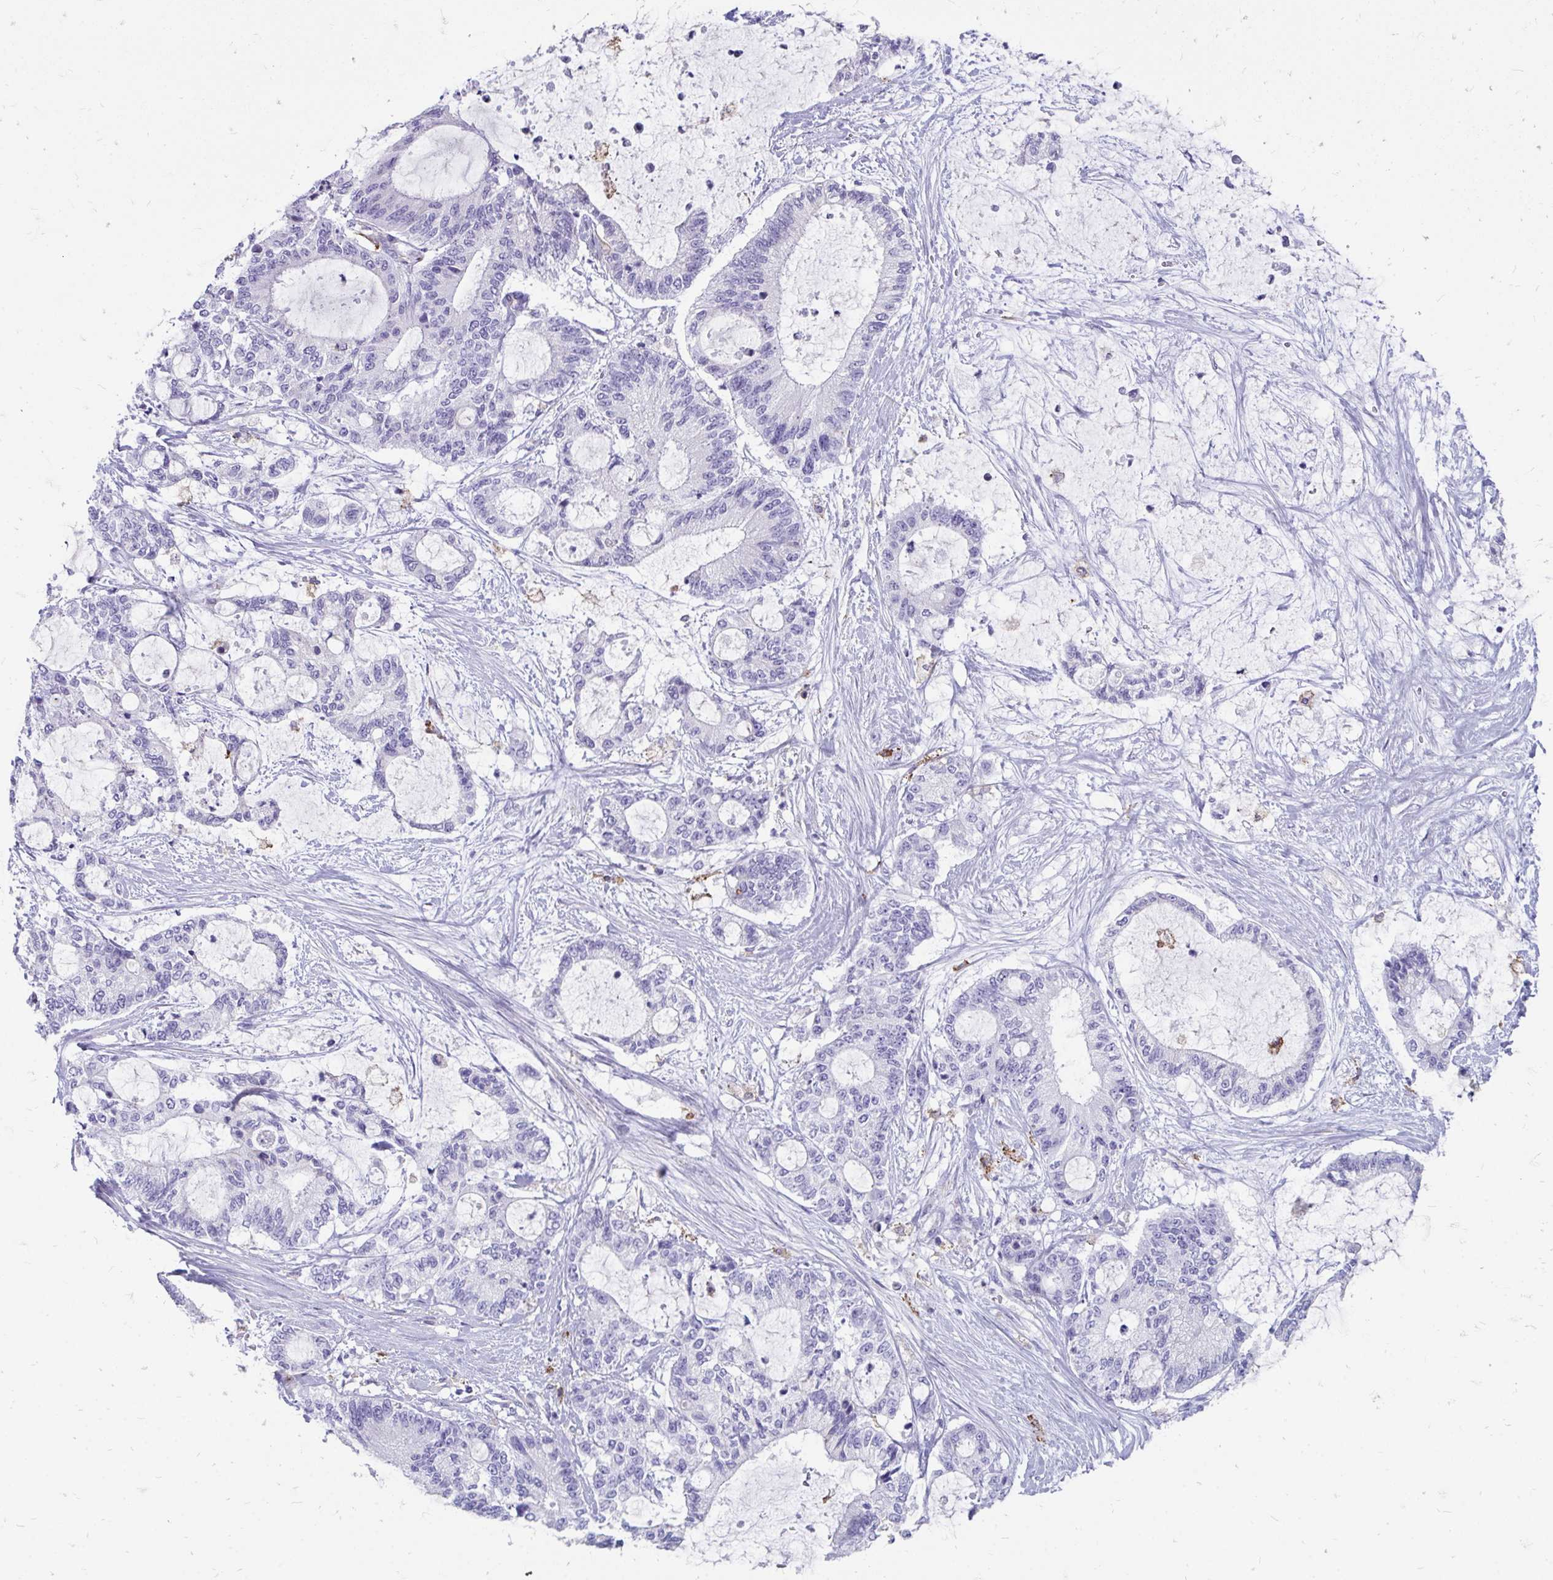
{"staining": {"intensity": "negative", "quantity": "none", "location": "none"}, "tissue": "liver cancer", "cell_type": "Tumor cells", "image_type": "cancer", "snomed": [{"axis": "morphology", "description": "Normal tissue, NOS"}, {"axis": "morphology", "description": "Cholangiocarcinoma"}, {"axis": "topography", "description": "Liver"}, {"axis": "topography", "description": "Peripheral nerve tissue"}], "caption": "A micrograph of human cholangiocarcinoma (liver) is negative for staining in tumor cells.", "gene": "CD163", "patient": {"sex": "female", "age": 73}}